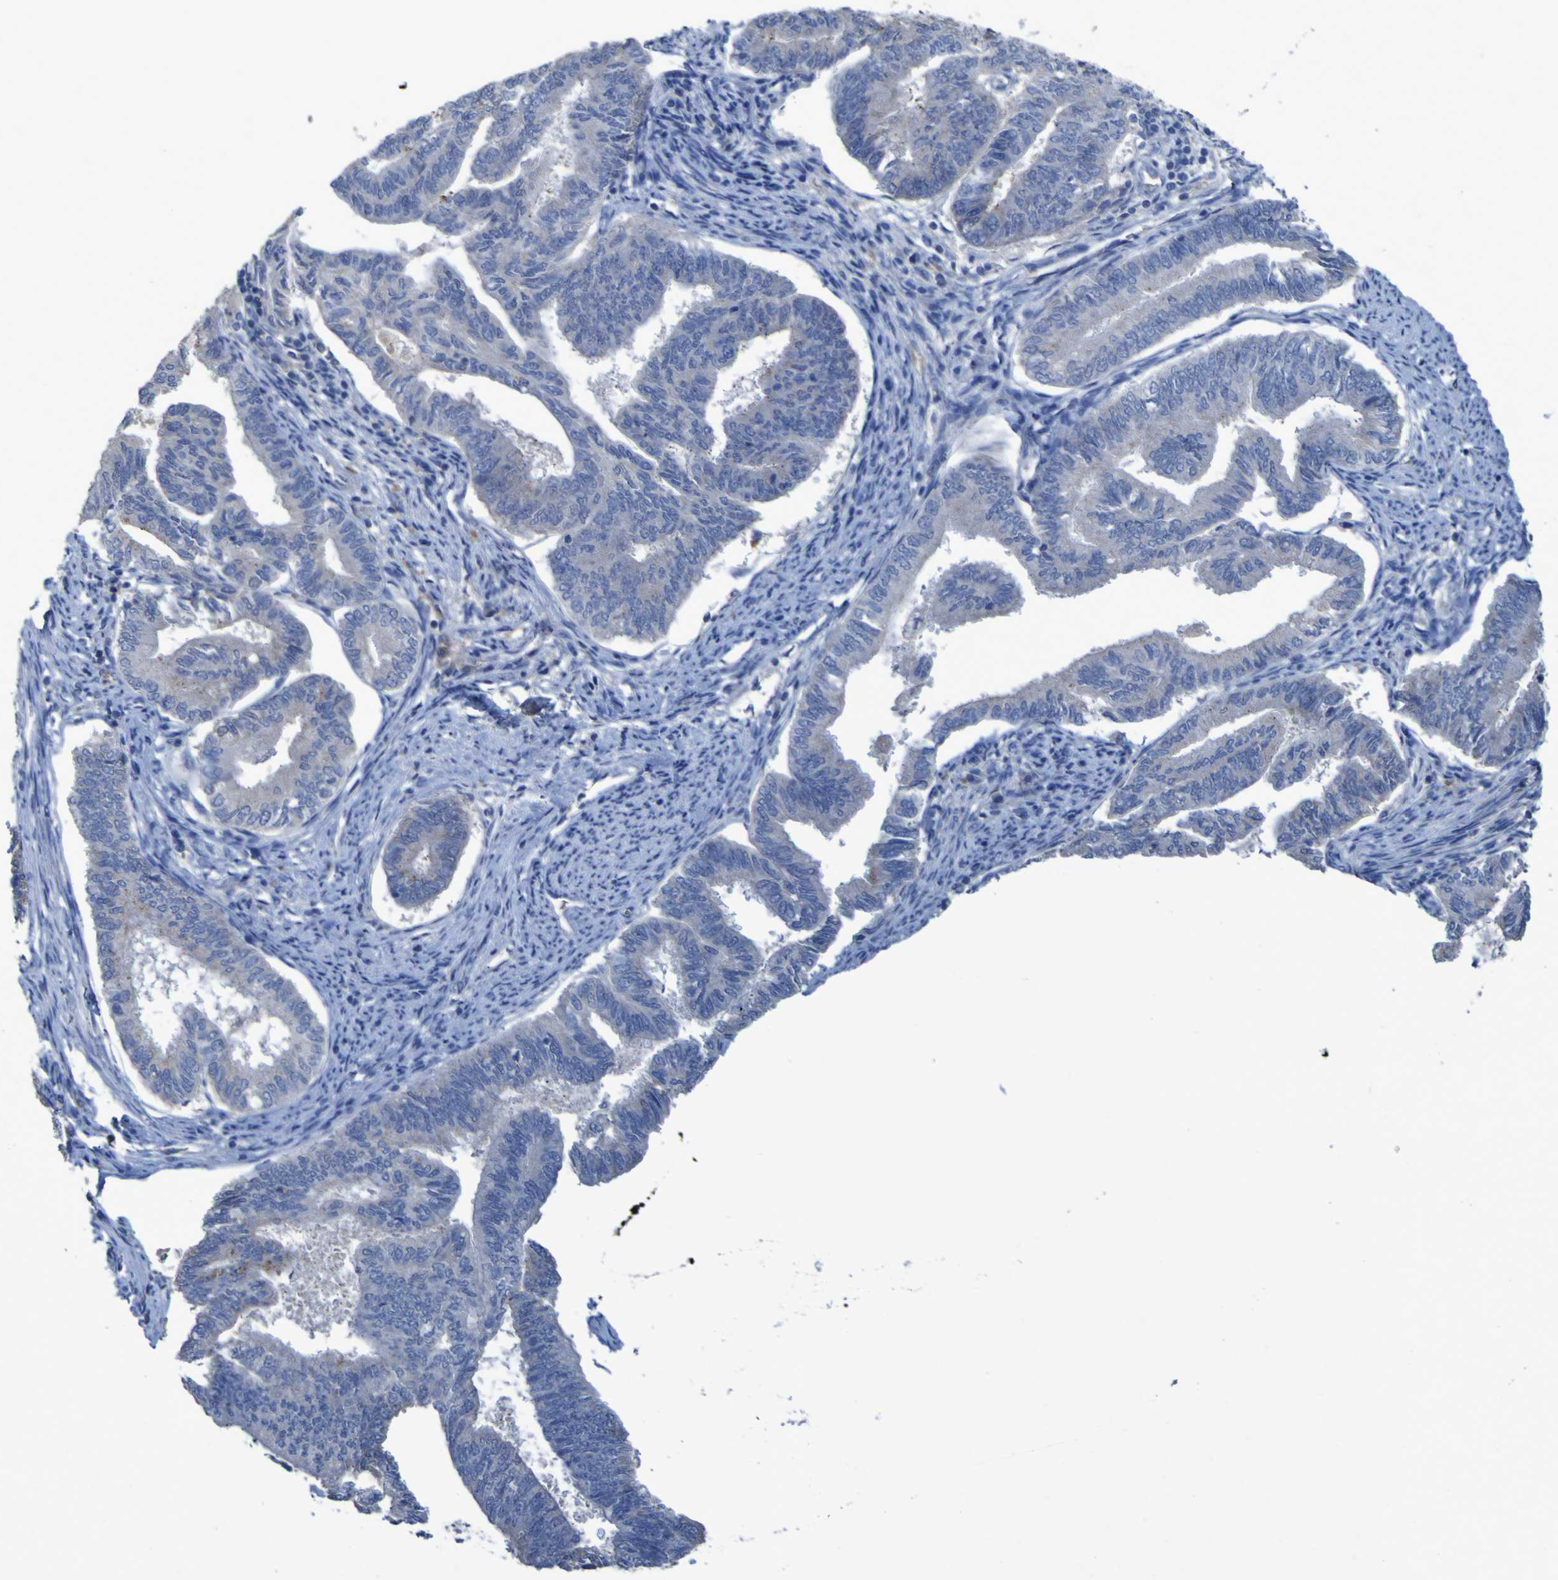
{"staining": {"intensity": "negative", "quantity": "none", "location": "none"}, "tissue": "endometrial cancer", "cell_type": "Tumor cells", "image_type": "cancer", "snomed": [{"axis": "morphology", "description": "Adenocarcinoma, NOS"}, {"axis": "topography", "description": "Endometrium"}], "caption": "This image is of endometrial cancer stained with IHC to label a protein in brown with the nuclei are counter-stained blue. There is no expression in tumor cells.", "gene": "SGK2", "patient": {"sex": "female", "age": 86}}